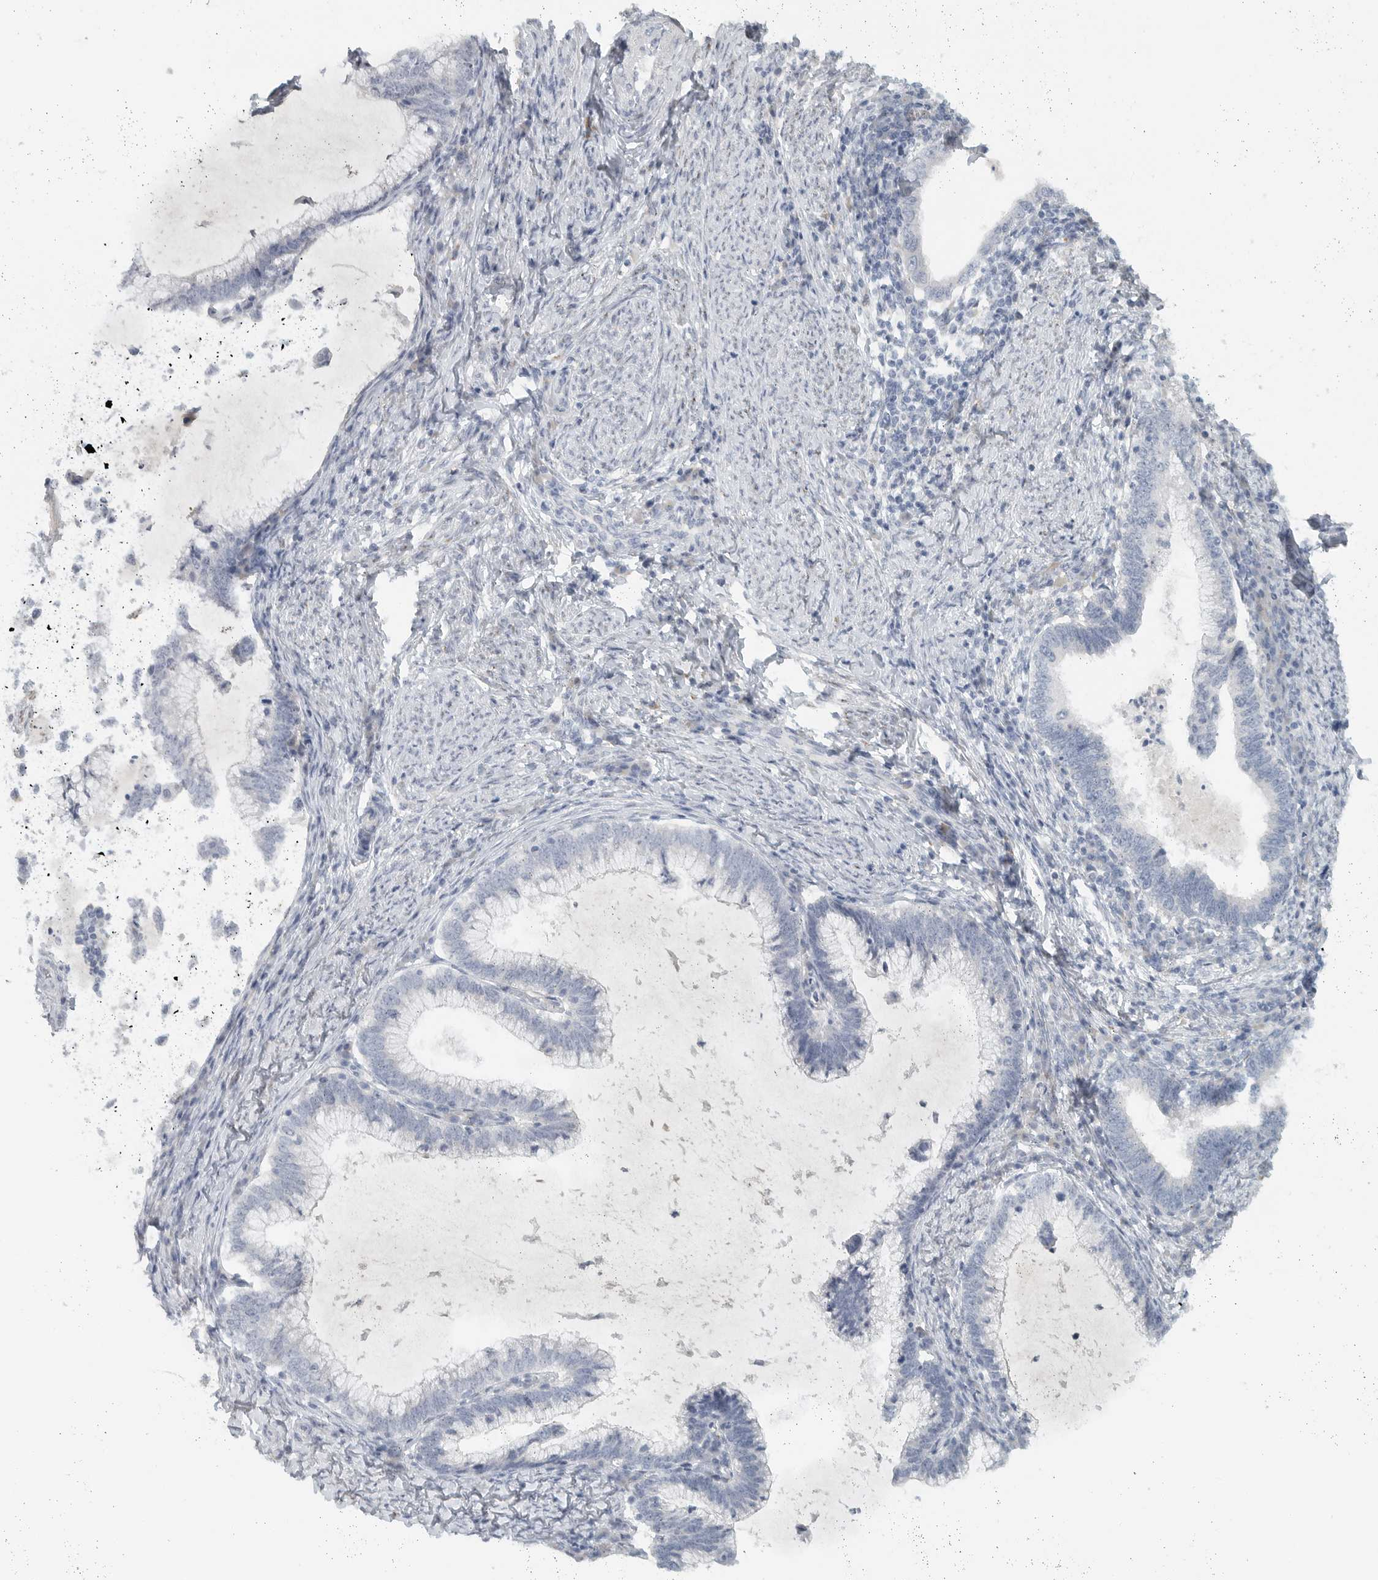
{"staining": {"intensity": "negative", "quantity": "none", "location": "none"}, "tissue": "cervical cancer", "cell_type": "Tumor cells", "image_type": "cancer", "snomed": [{"axis": "morphology", "description": "Adenocarcinoma, NOS"}, {"axis": "topography", "description": "Cervix"}], "caption": "This is an immunohistochemistry photomicrograph of cervical adenocarcinoma. There is no staining in tumor cells.", "gene": "PAM", "patient": {"sex": "female", "age": 36}}